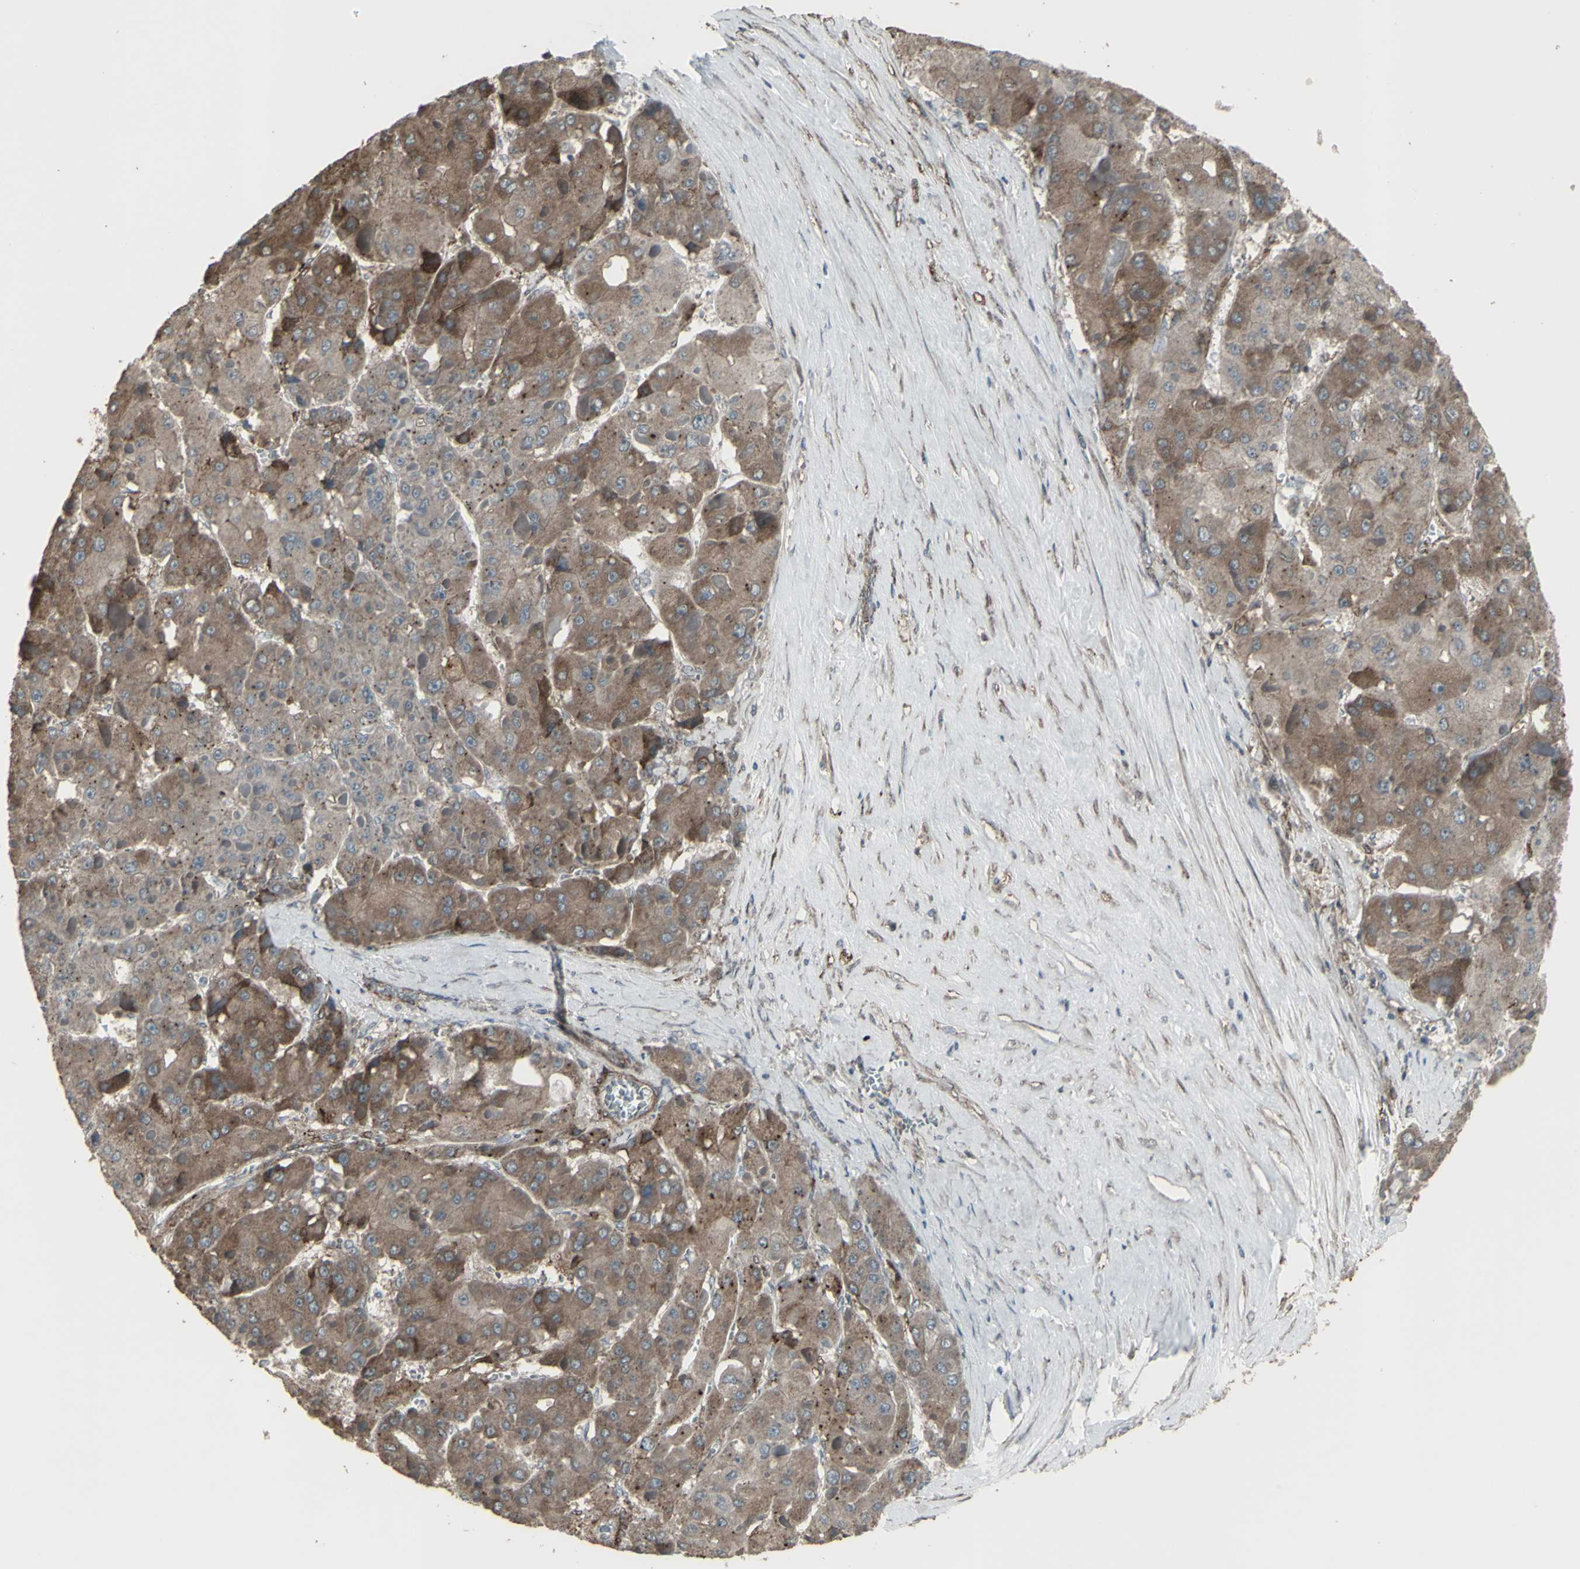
{"staining": {"intensity": "moderate", "quantity": "25%-75%", "location": "cytoplasmic/membranous"}, "tissue": "liver cancer", "cell_type": "Tumor cells", "image_type": "cancer", "snomed": [{"axis": "morphology", "description": "Carcinoma, Hepatocellular, NOS"}, {"axis": "topography", "description": "Liver"}], "caption": "Liver cancer tissue demonstrates moderate cytoplasmic/membranous expression in approximately 25%-75% of tumor cells", "gene": "SMO", "patient": {"sex": "female", "age": 73}}